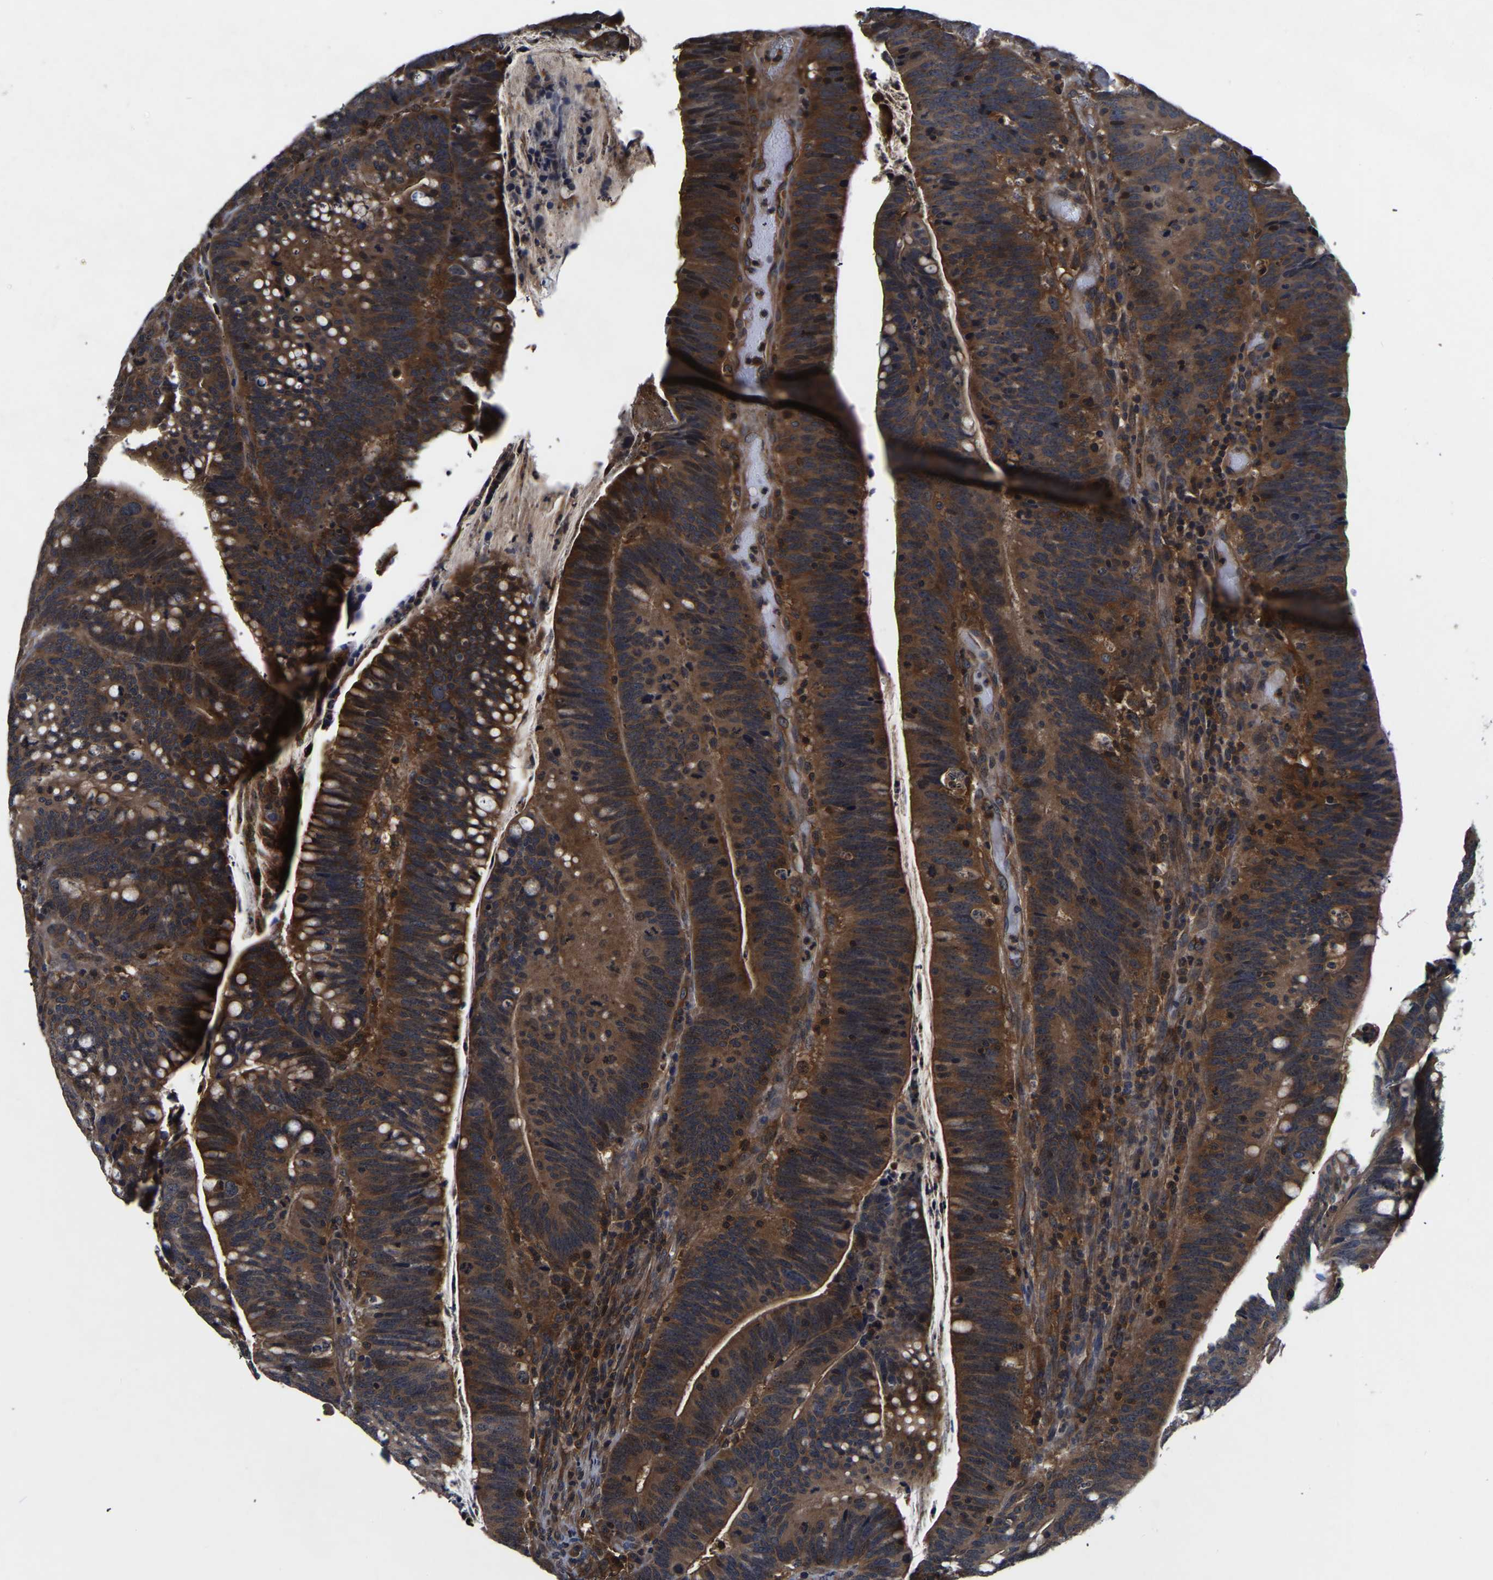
{"staining": {"intensity": "strong", "quantity": ">75%", "location": "cytoplasmic/membranous"}, "tissue": "colorectal cancer", "cell_type": "Tumor cells", "image_type": "cancer", "snomed": [{"axis": "morphology", "description": "Normal tissue, NOS"}, {"axis": "morphology", "description": "Adenocarcinoma, NOS"}, {"axis": "topography", "description": "Colon"}], "caption": "Immunohistochemical staining of human colorectal adenocarcinoma reveals high levels of strong cytoplasmic/membranous protein positivity in about >75% of tumor cells. The staining was performed using DAB, with brown indicating positive protein expression. Nuclei are stained blue with hematoxylin.", "gene": "FGD5", "patient": {"sex": "female", "age": 66}}